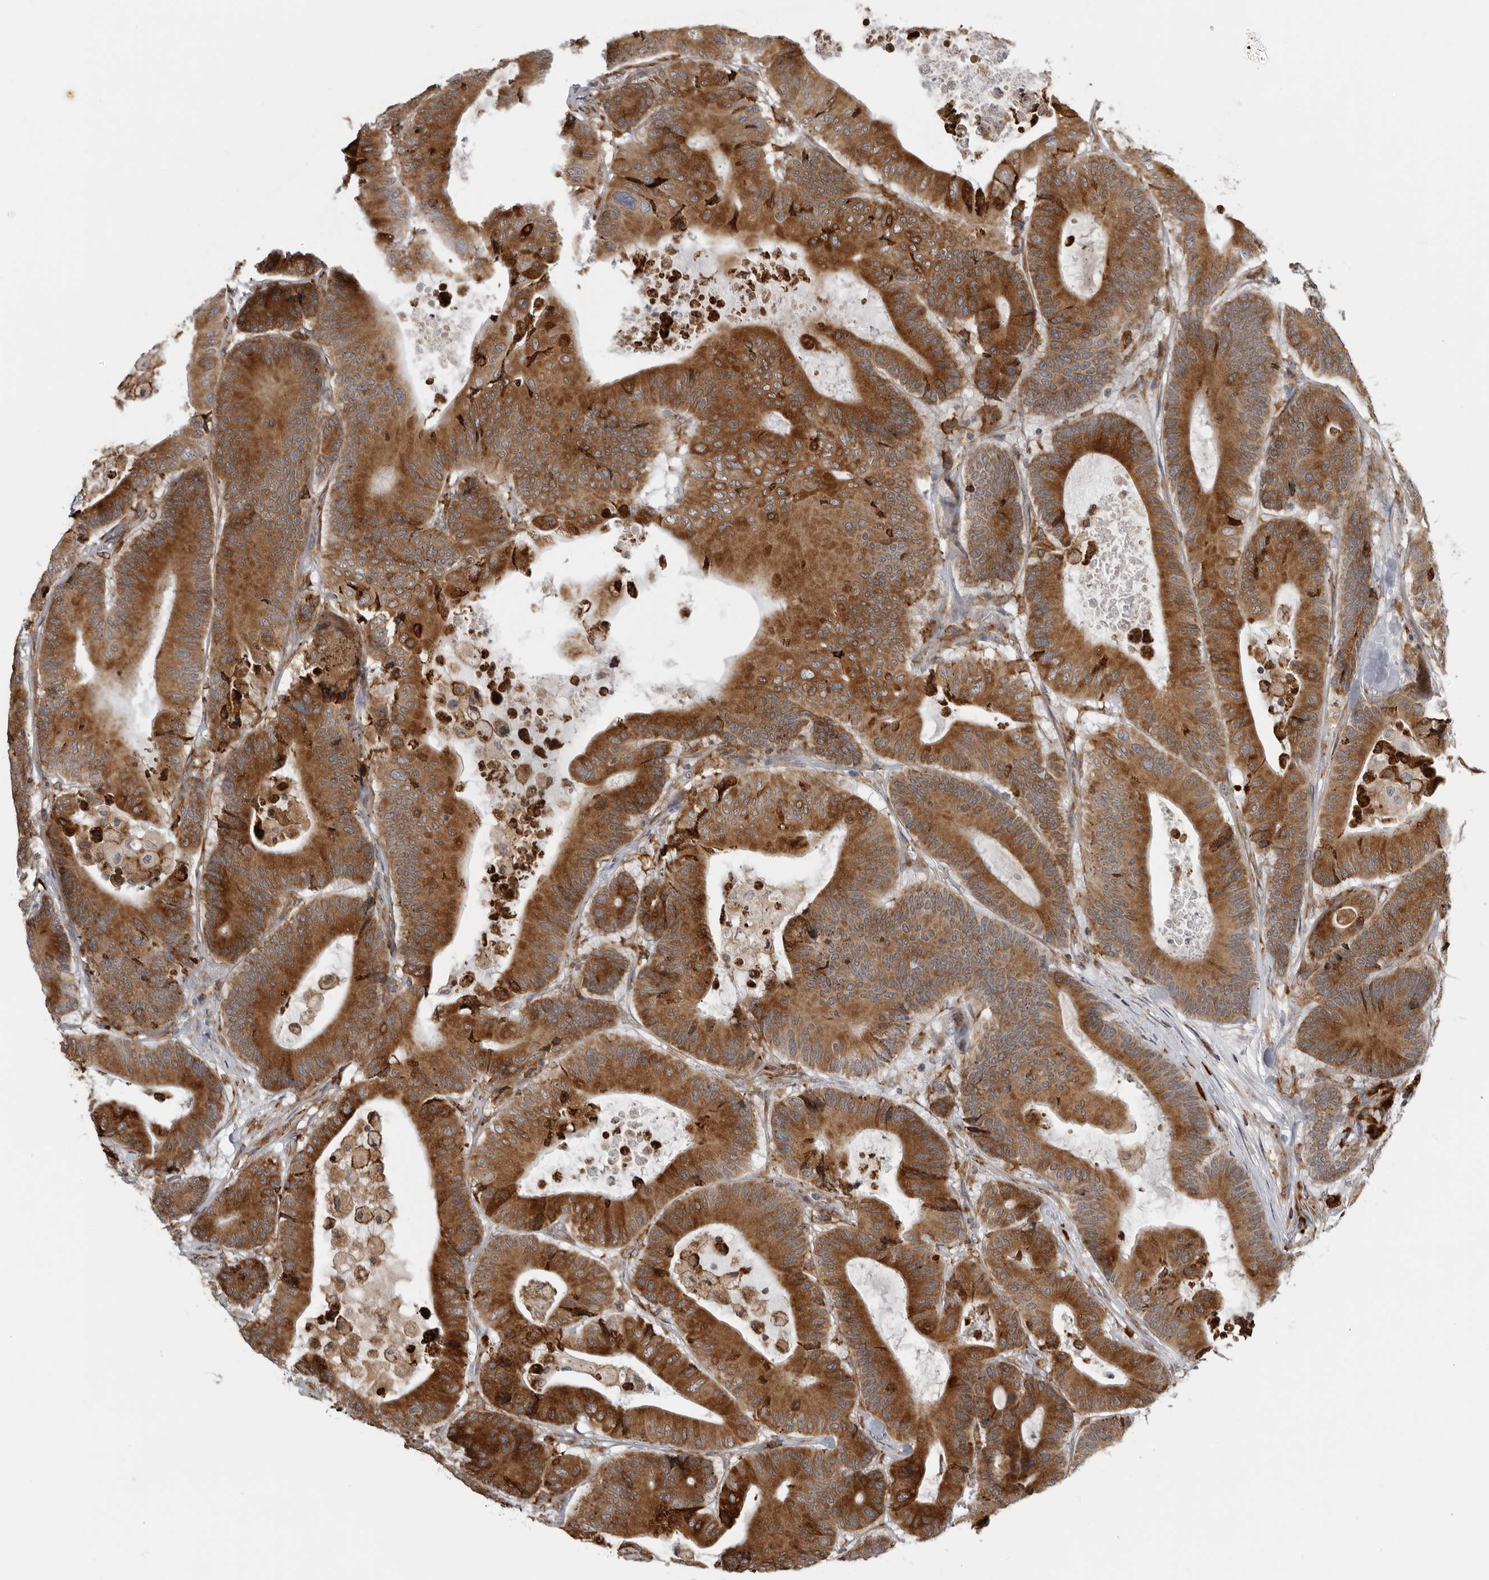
{"staining": {"intensity": "strong", "quantity": ">75%", "location": "cytoplasmic/membranous"}, "tissue": "colorectal cancer", "cell_type": "Tumor cells", "image_type": "cancer", "snomed": [{"axis": "morphology", "description": "Adenocarcinoma, NOS"}, {"axis": "topography", "description": "Colon"}], "caption": "Tumor cells exhibit high levels of strong cytoplasmic/membranous staining in approximately >75% of cells in human colorectal cancer (adenocarcinoma). (Stains: DAB in brown, nuclei in blue, Microscopy: brightfield microscopy at high magnification).", "gene": "ALPK2", "patient": {"sex": "female", "age": 84}}